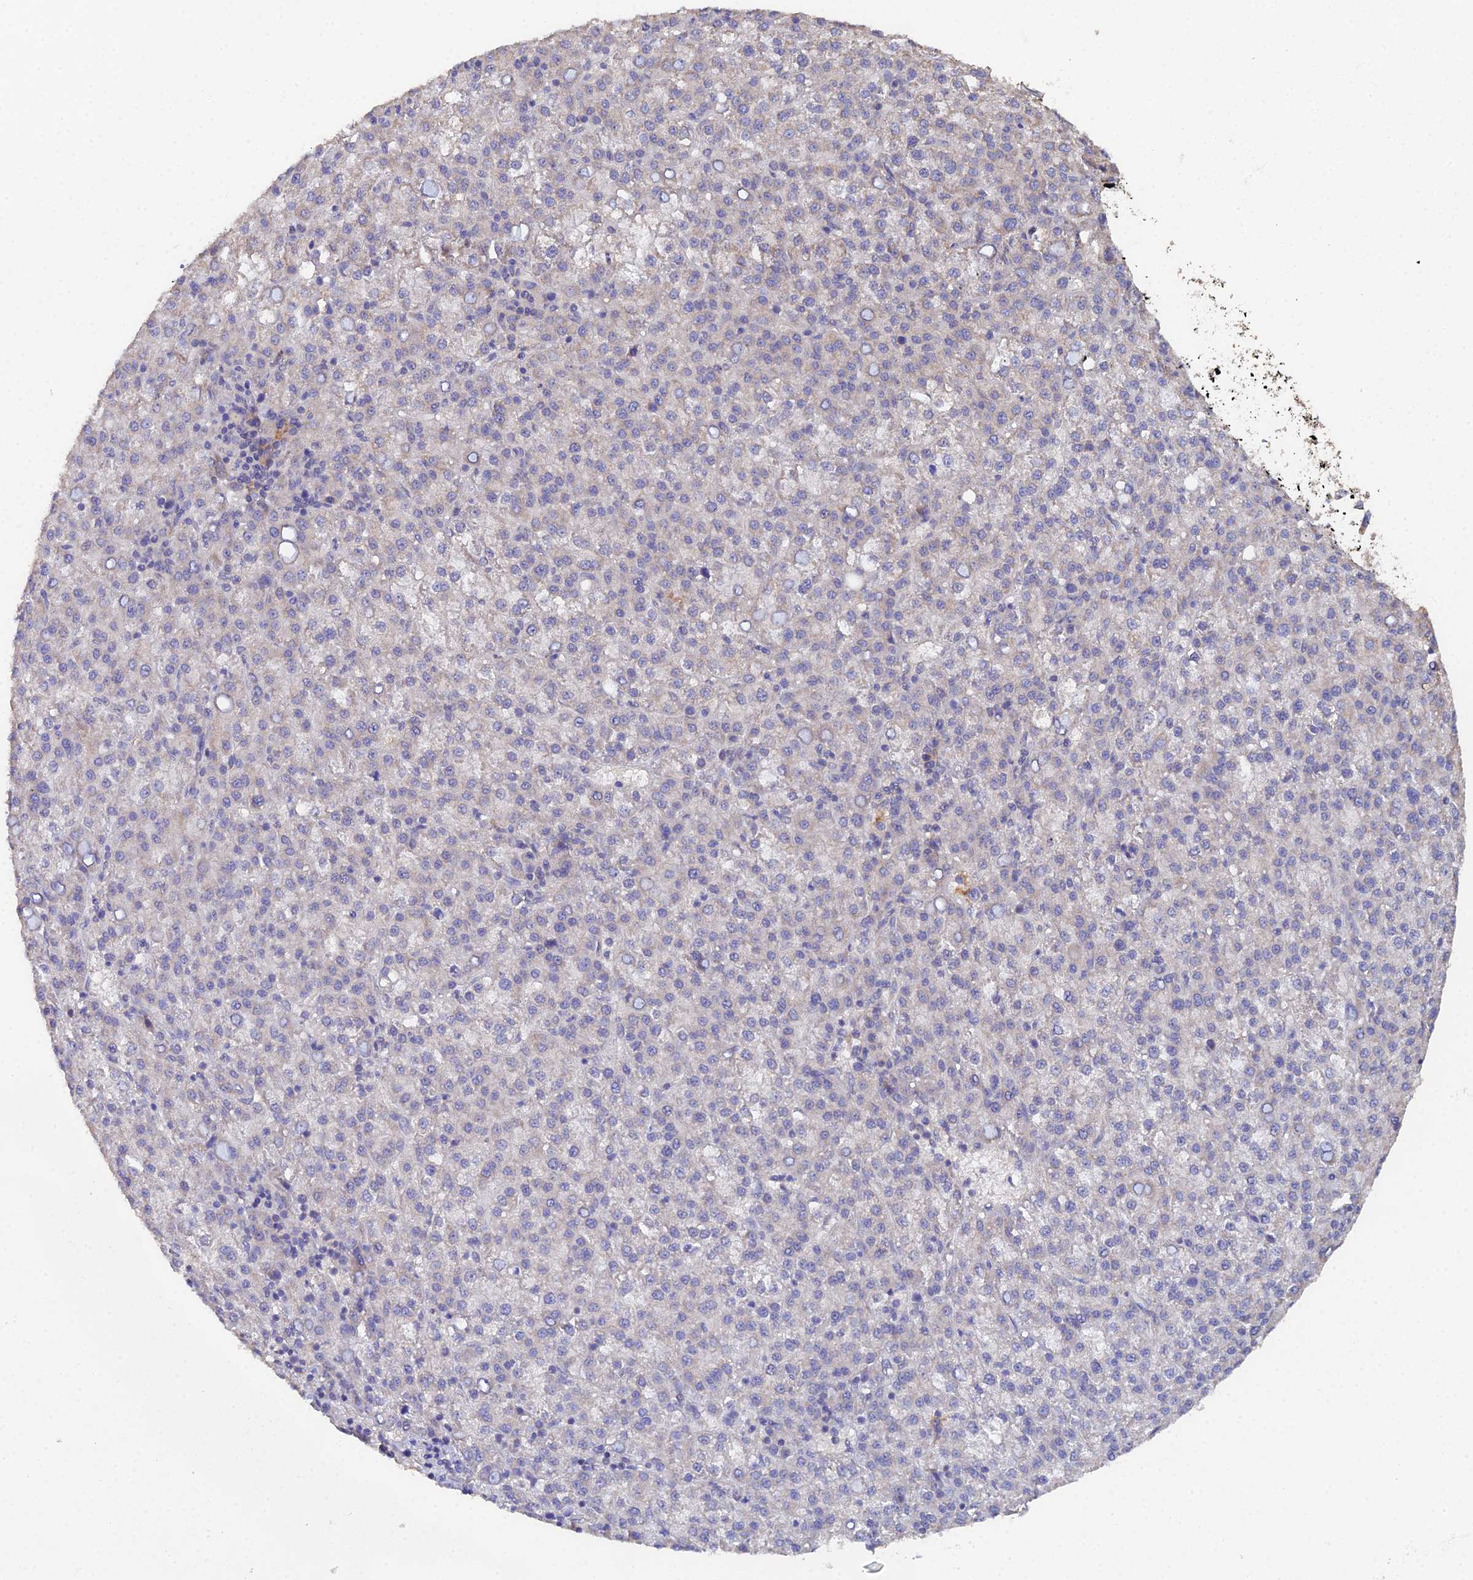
{"staining": {"intensity": "negative", "quantity": "none", "location": "none"}, "tissue": "liver cancer", "cell_type": "Tumor cells", "image_type": "cancer", "snomed": [{"axis": "morphology", "description": "Carcinoma, Hepatocellular, NOS"}, {"axis": "topography", "description": "Liver"}], "caption": "Tumor cells are negative for protein expression in human liver cancer. (DAB IHC with hematoxylin counter stain).", "gene": "SPANXN4", "patient": {"sex": "female", "age": 58}}